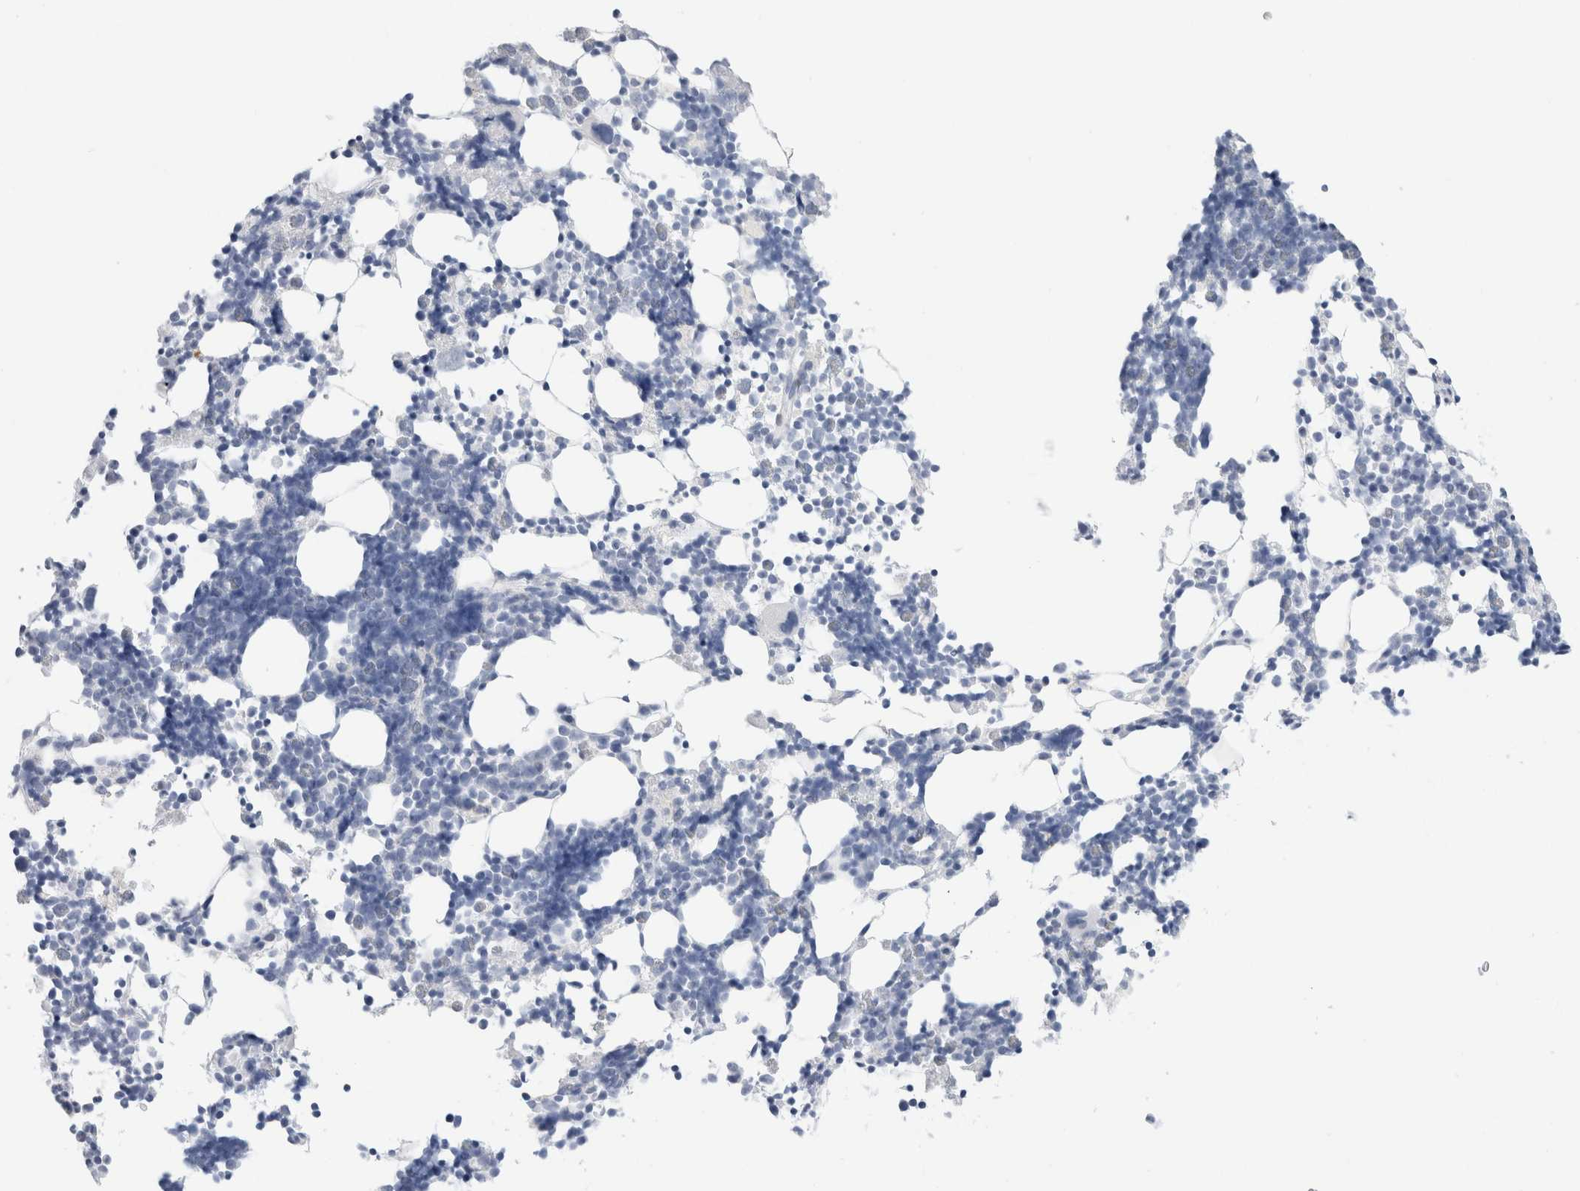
{"staining": {"intensity": "negative", "quantity": "none", "location": "none"}, "tissue": "bone marrow", "cell_type": "Hematopoietic cells", "image_type": "normal", "snomed": [{"axis": "morphology", "description": "Normal tissue, NOS"}, {"axis": "morphology", "description": "Inflammation, NOS"}, {"axis": "topography", "description": "Bone marrow"}], "caption": "Protein analysis of unremarkable bone marrow demonstrates no significant positivity in hematopoietic cells.", "gene": "MUC15", "patient": {"sex": "male", "age": 21}}